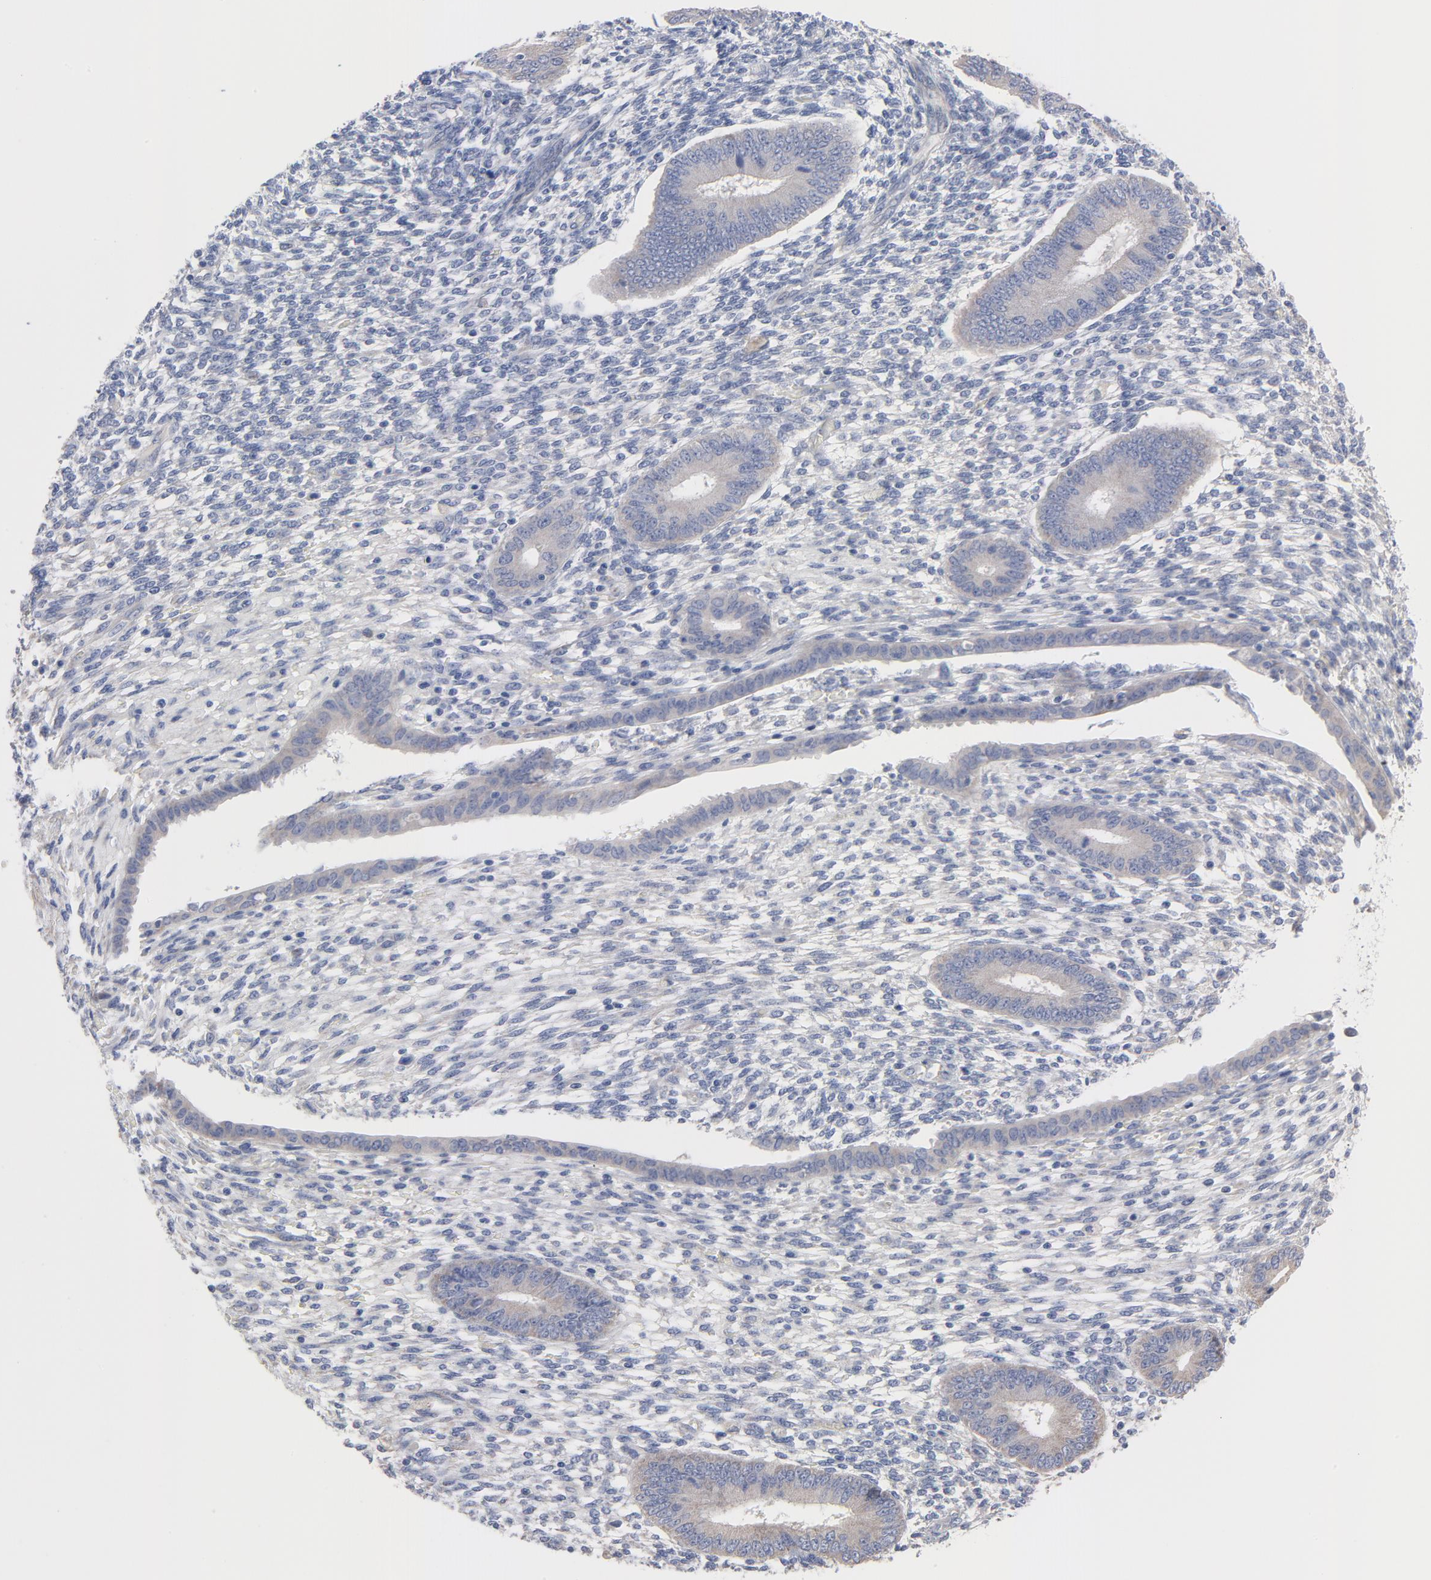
{"staining": {"intensity": "negative", "quantity": "none", "location": "none"}, "tissue": "endometrium", "cell_type": "Cells in endometrial stroma", "image_type": "normal", "snomed": [{"axis": "morphology", "description": "Normal tissue, NOS"}, {"axis": "topography", "description": "Endometrium"}], "caption": "The histopathology image reveals no significant staining in cells in endometrial stroma of endometrium. Brightfield microscopy of immunohistochemistry (IHC) stained with DAB (brown) and hematoxylin (blue), captured at high magnification.", "gene": "CPE", "patient": {"sex": "female", "age": 42}}